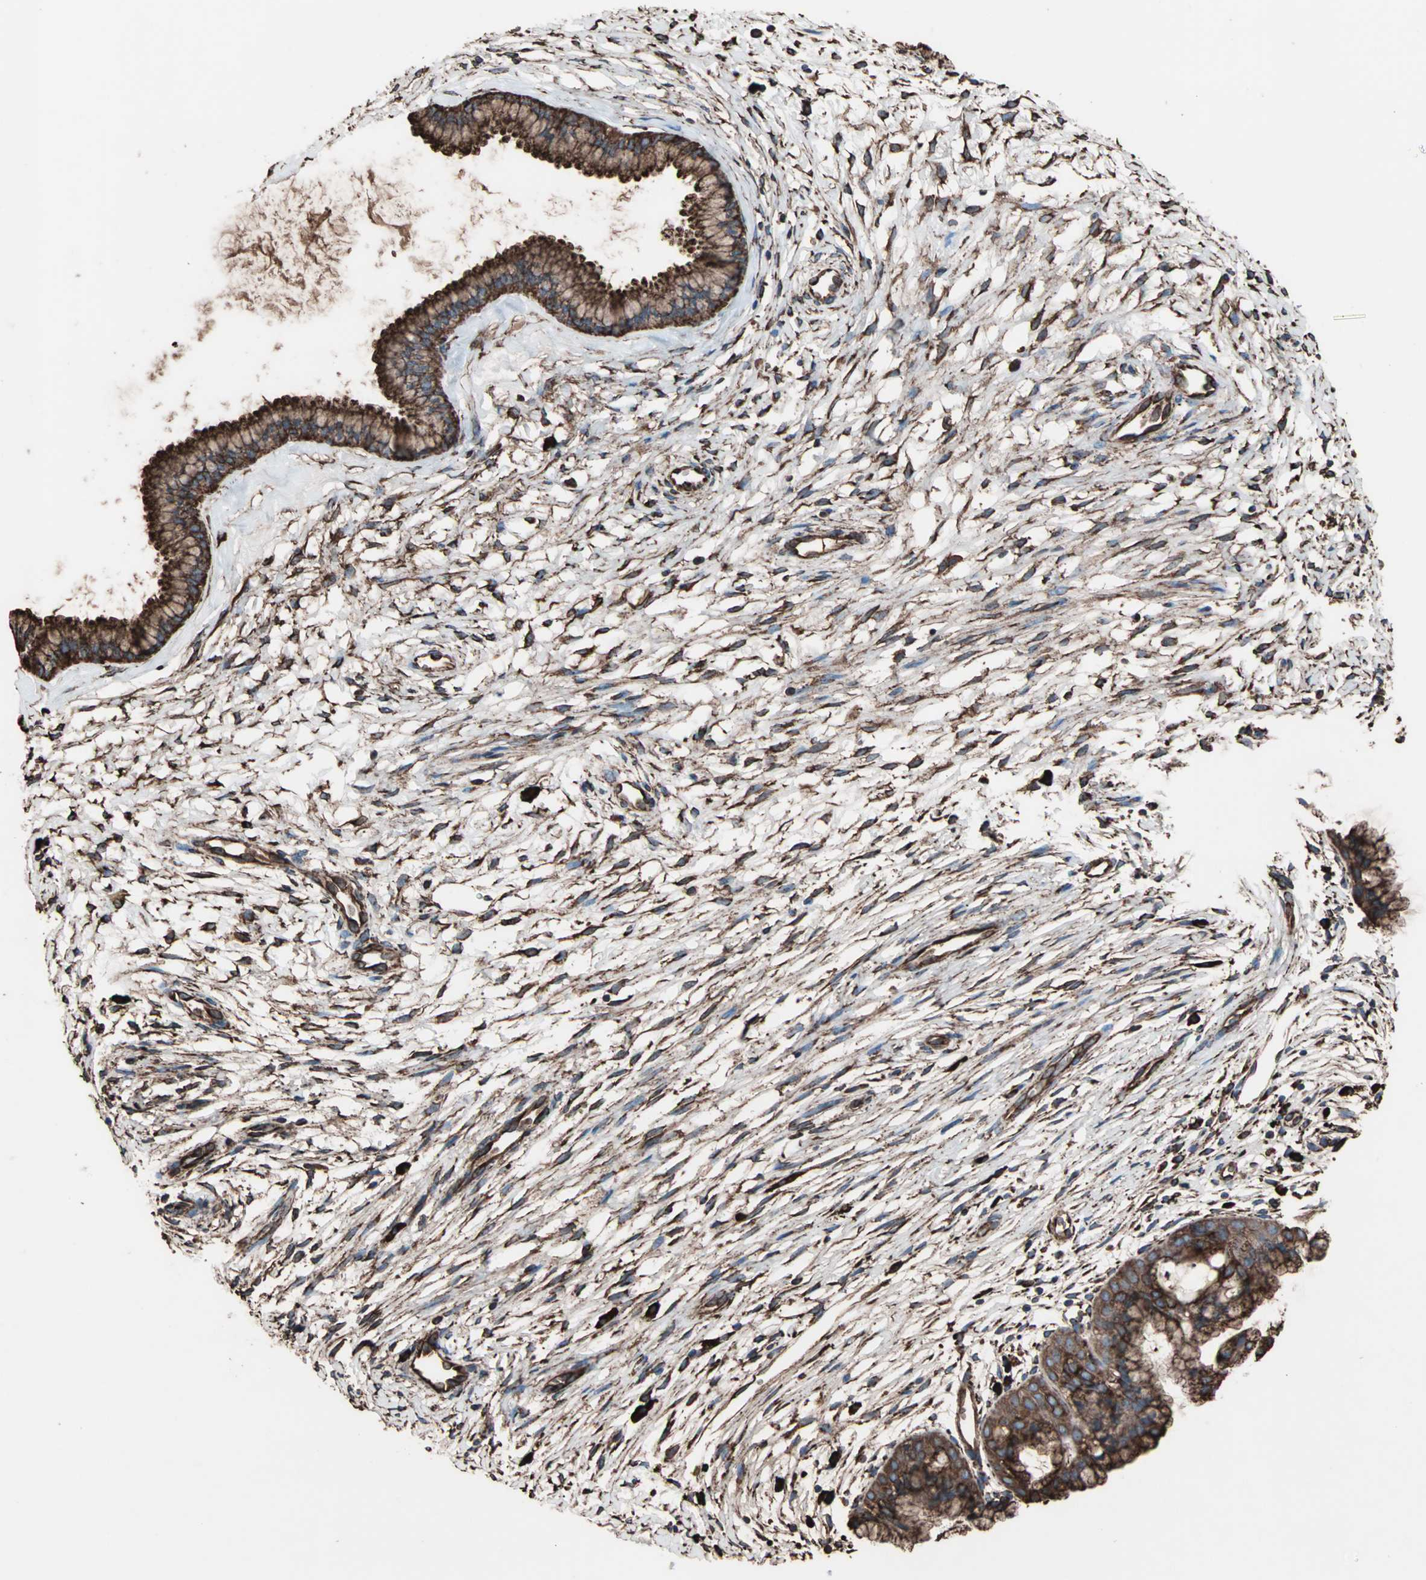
{"staining": {"intensity": "strong", "quantity": ">75%", "location": "cytoplasmic/membranous"}, "tissue": "cervix", "cell_type": "Glandular cells", "image_type": "normal", "snomed": [{"axis": "morphology", "description": "Normal tissue, NOS"}, {"axis": "topography", "description": "Cervix"}], "caption": "The immunohistochemical stain shows strong cytoplasmic/membranous expression in glandular cells of unremarkable cervix. Nuclei are stained in blue.", "gene": "HSP90B1", "patient": {"sex": "female", "age": 39}}